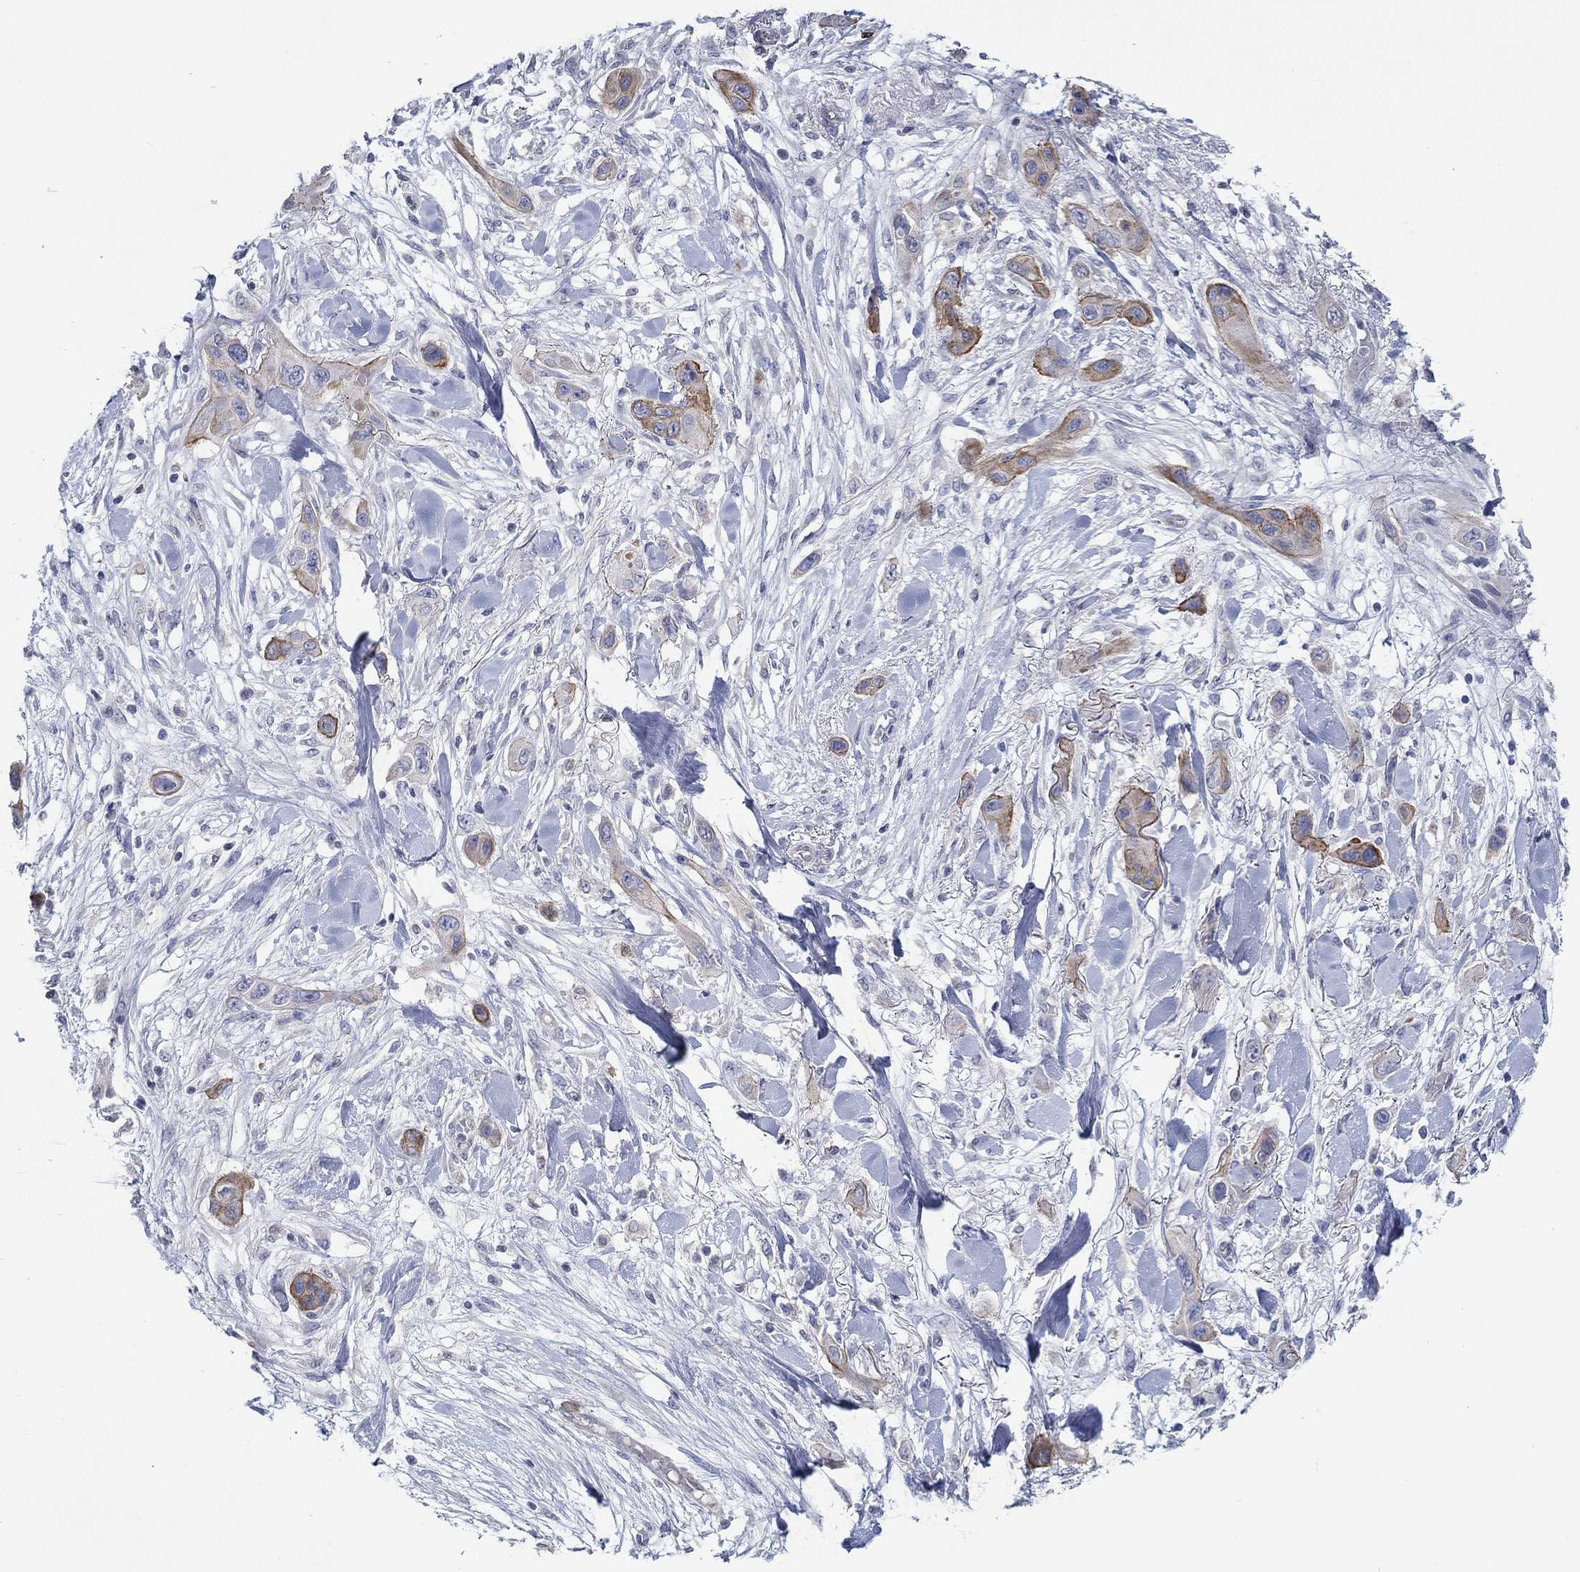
{"staining": {"intensity": "moderate", "quantity": "25%-75%", "location": "cytoplasmic/membranous"}, "tissue": "skin cancer", "cell_type": "Tumor cells", "image_type": "cancer", "snomed": [{"axis": "morphology", "description": "Squamous cell carcinoma, NOS"}, {"axis": "topography", "description": "Skin"}], "caption": "Protein staining of skin squamous cell carcinoma tissue reveals moderate cytoplasmic/membranous staining in about 25%-75% of tumor cells.", "gene": "ERMP1", "patient": {"sex": "male", "age": 79}}